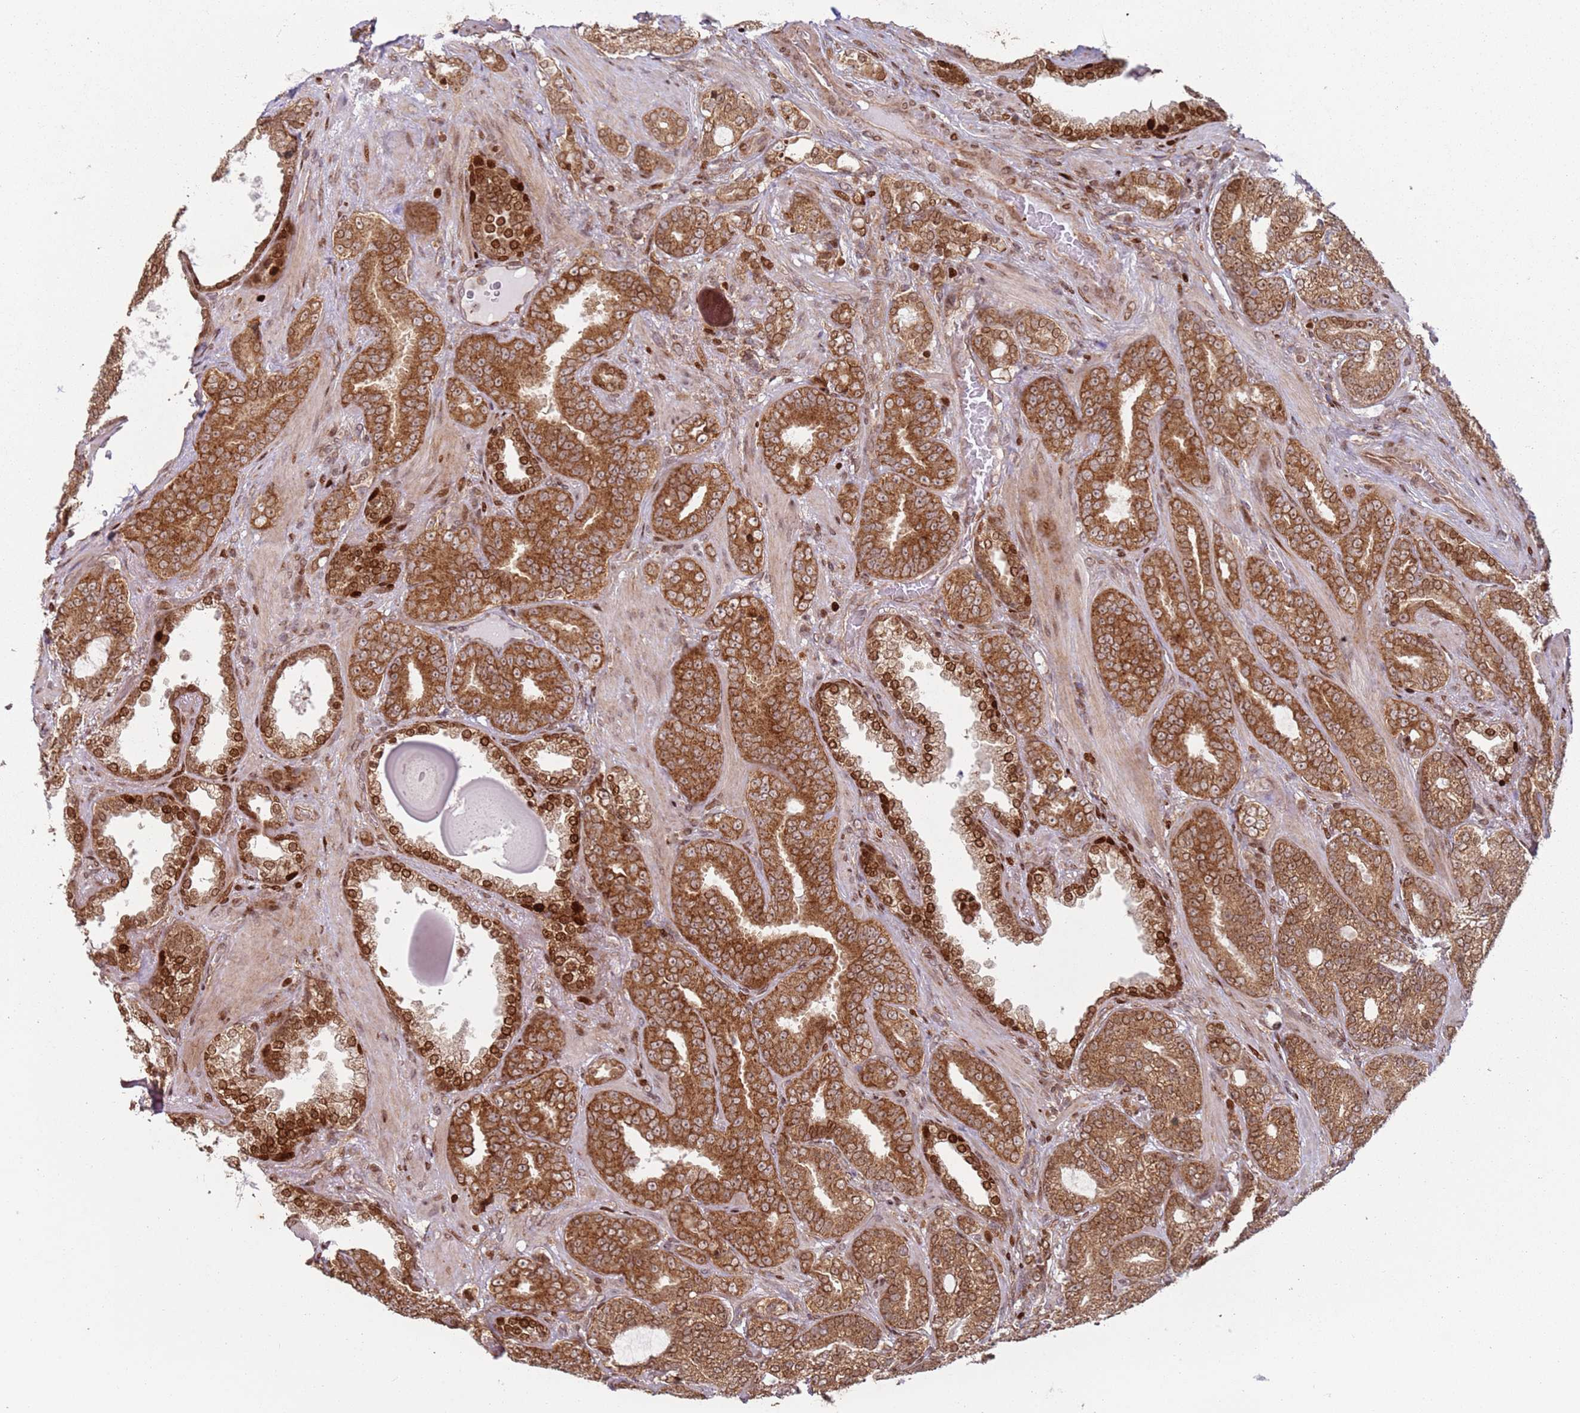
{"staining": {"intensity": "strong", "quantity": ">75%", "location": "cytoplasmic/membranous,nuclear"}, "tissue": "prostate cancer", "cell_type": "Tumor cells", "image_type": "cancer", "snomed": [{"axis": "morphology", "description": "Adenocarcinoma, High grade"}, {"axis": "topography", "description": "Prostate and seminal vesicle, NOS"}], "caption": "The image demonstrates a brown stain indicating the presence of a protein in the cytoplasmic/membranous and nuclear of tumor cells in prostate cancer. Using DAB (3,3'-diaminobenzidine) (brown) and hematoxylin (blue) stains, captured at high magnification using brightfield microscopy.", "gene": "HNRNPLL", "patient": {"sex": "male", "age": 67}}